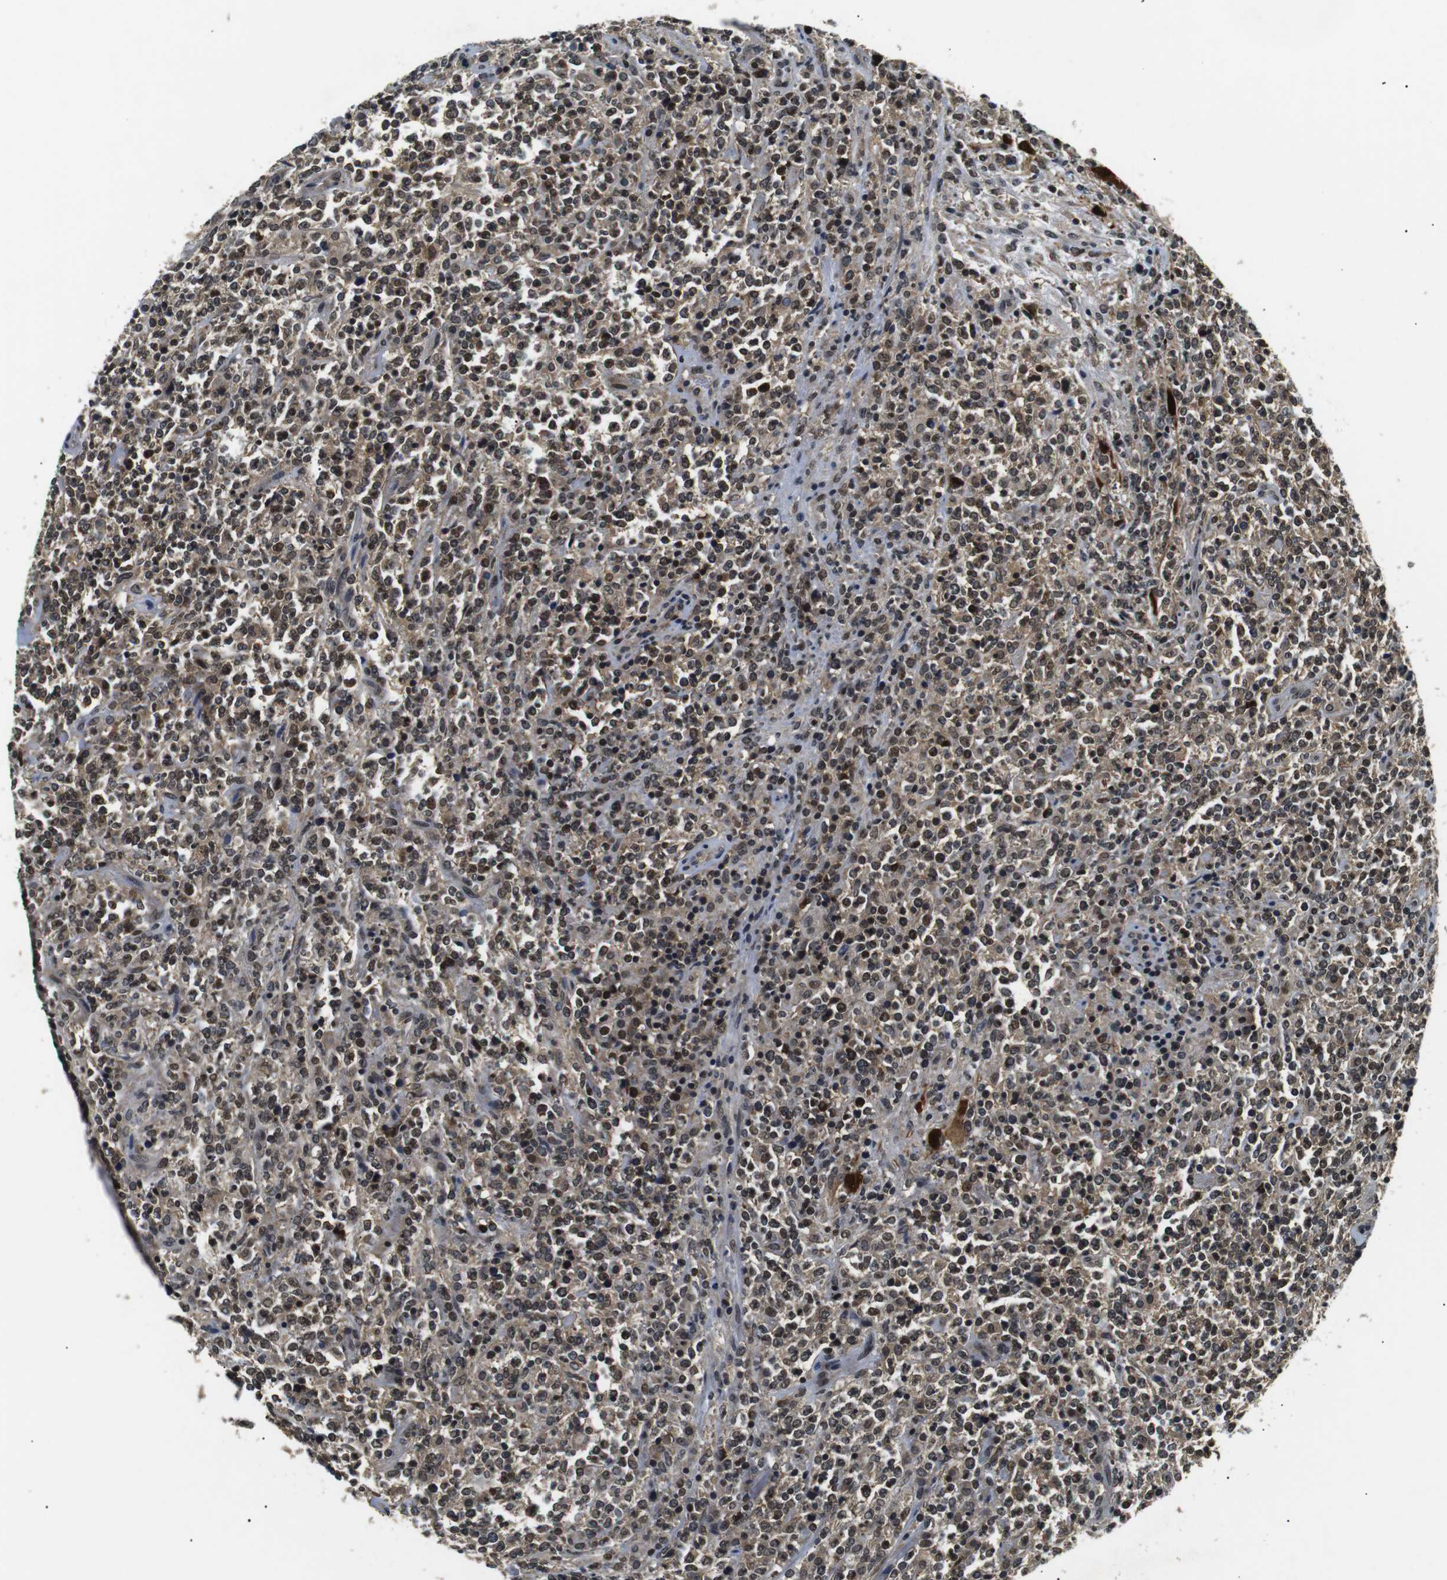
{"staining": {"intensity": "moderate", "quantity": "25%-75%", "location": "cytoplasmic/membranous,nuclear"}, "tissue": "lymphoma", "cell_type": "Tumor cells", "image_type": "cancer", "snomed": [{"axis": "morphology", "description": "Malignant lymphoma, non-Hodgkin's type, High grade"}, {"axis": "topography", "description": "Soft tissue"}], "caption": "High-grade malignant lymphoma, non-Hodgkin's type tissue reveals moderate cytoplasmic/membranous and nuclear positivity in approximately 25%-75% of tumor cells (DAB = brown stain, brightfield microscopy at high magnification).", "gene": "SKP1", "patient": {"sex": "male", "age": 18}}